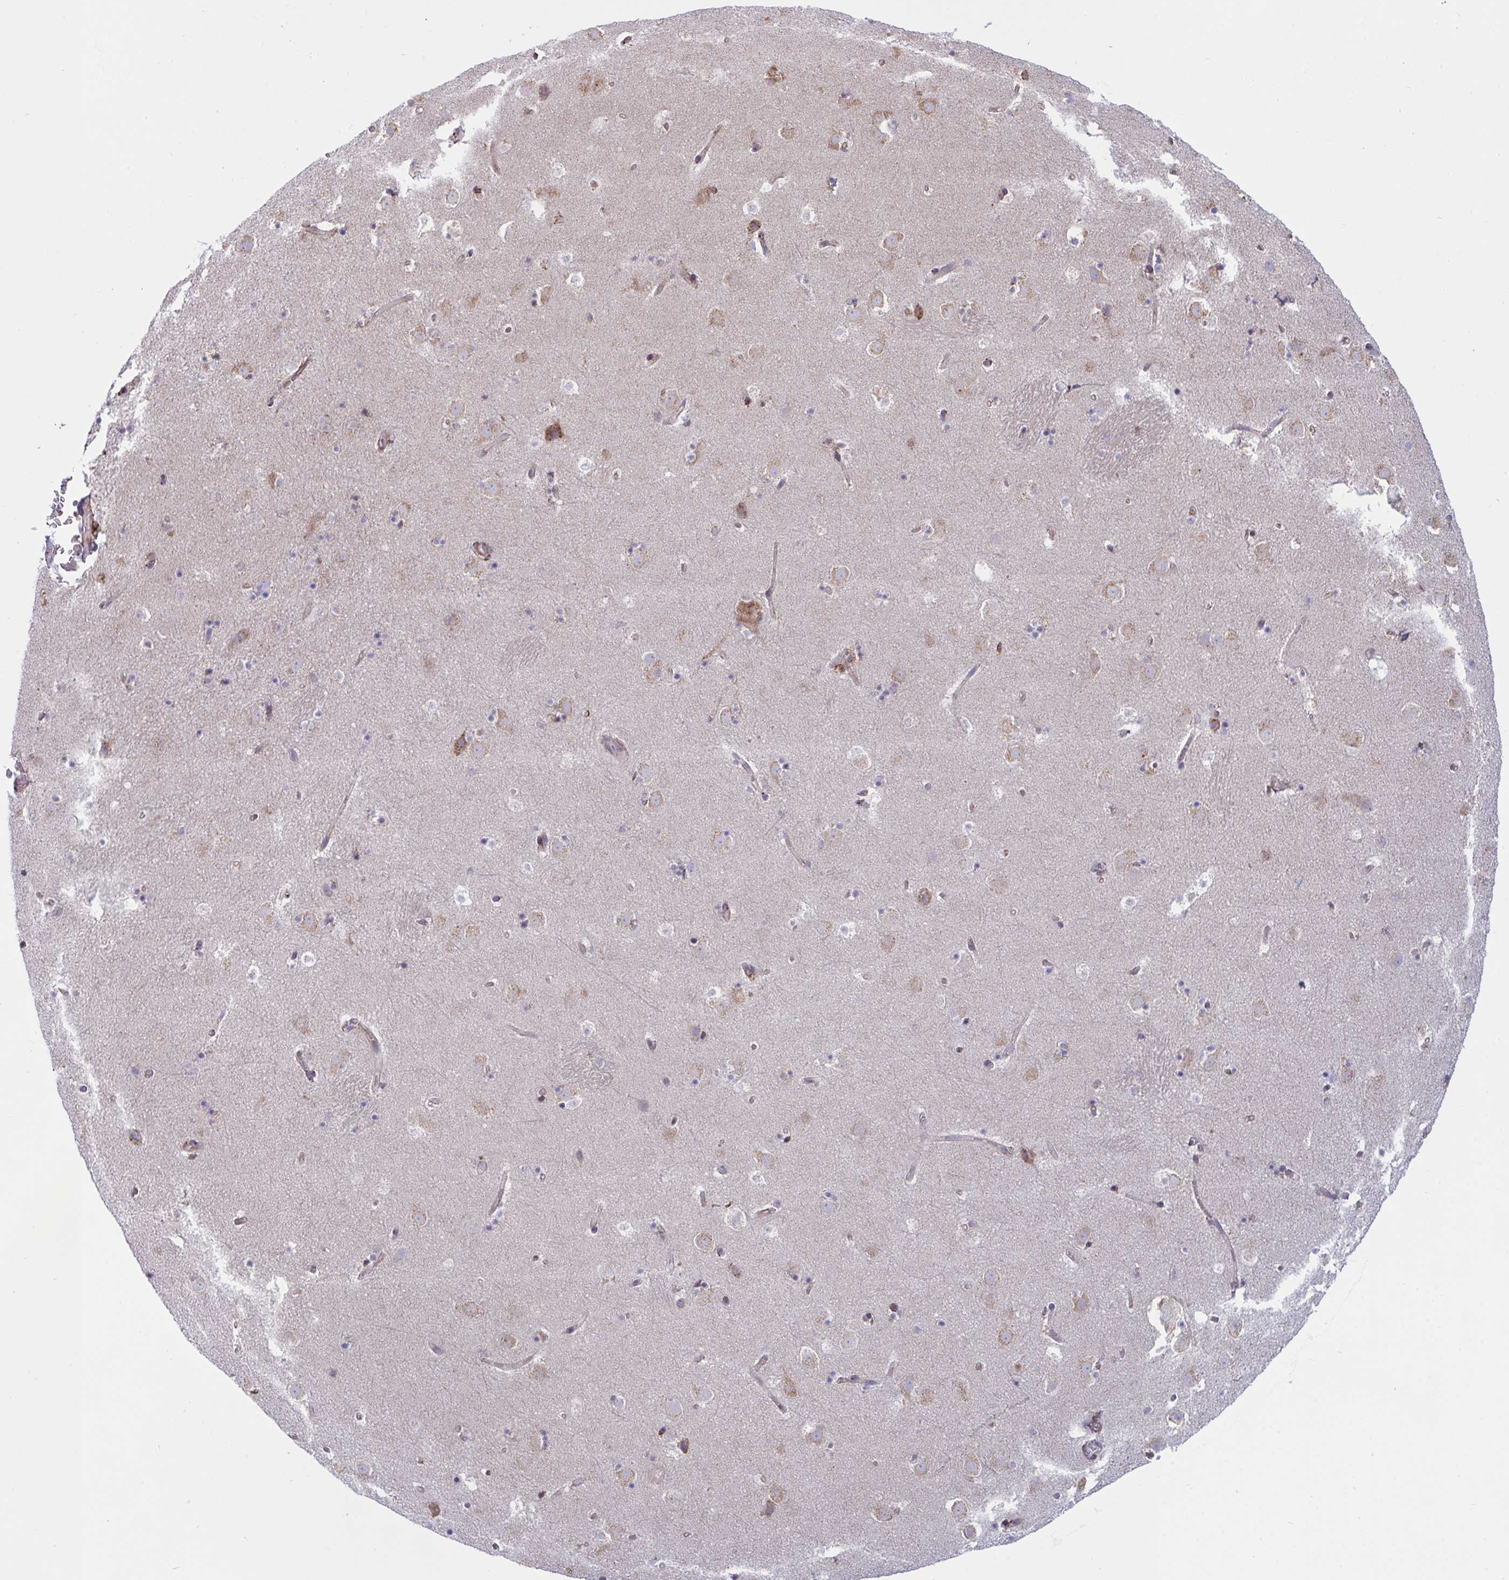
{"staining": {"intensity": "negative", "quantity": "none", "location": "none"}, "tissue": "caudate", "cell_type": "Glial cells", "image_type": "normal", "snomed": [{"axis": "morphology", "description": "Normal tissue, NOS"}, {"axis": "topography", "description": "Lateral ventricle wall"}], "caption": "Glial cells show no significant positivity in normal caudate.", "gene": "MYMK", "patient": {"sex": "male", "age": 37}}